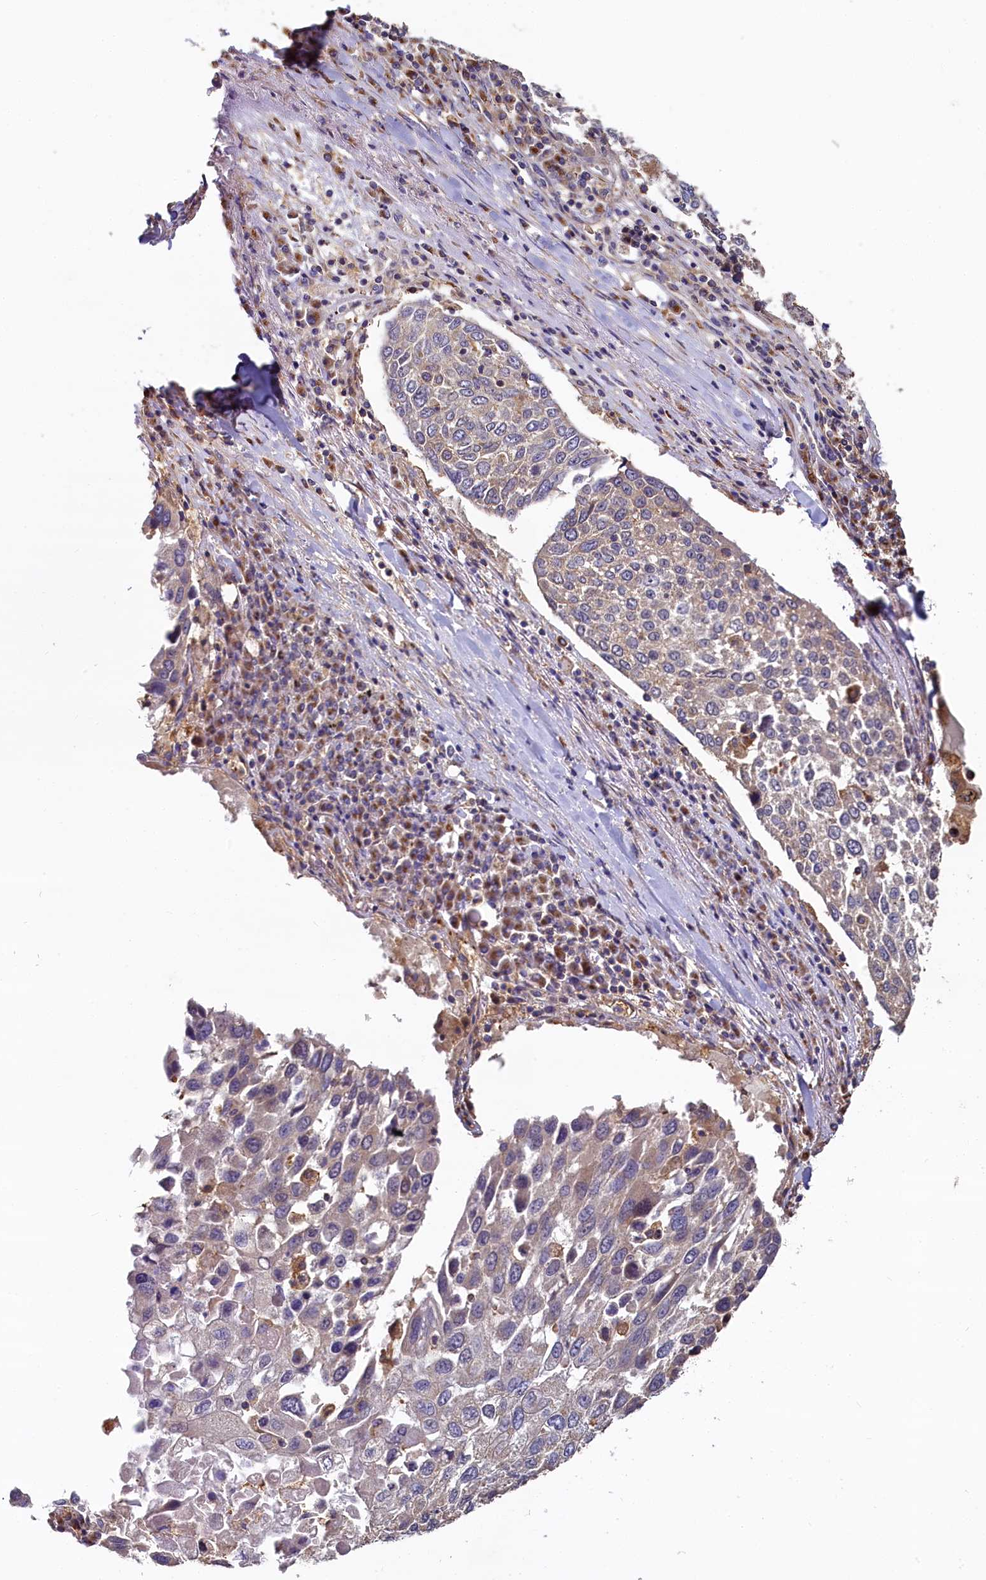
{"staining": {"intensity": "negative", "quantity": "none", "location": "none"}, "tissue": "lung cancer", "cell_type": "Tumor cells", "image_type": "cancer", "snomed": [{"axis": "morphology", "description": "Squamous cell carcinoma, NOS"}, {"axis": "topography", "description": "Lung"}], "caption": "Immunohistochemical staining of human lung cancer demonstrates no significant positivity in tumor cells.", "gene": "PPIP5K1", "patient": {"sex": "male", "age": 65}}